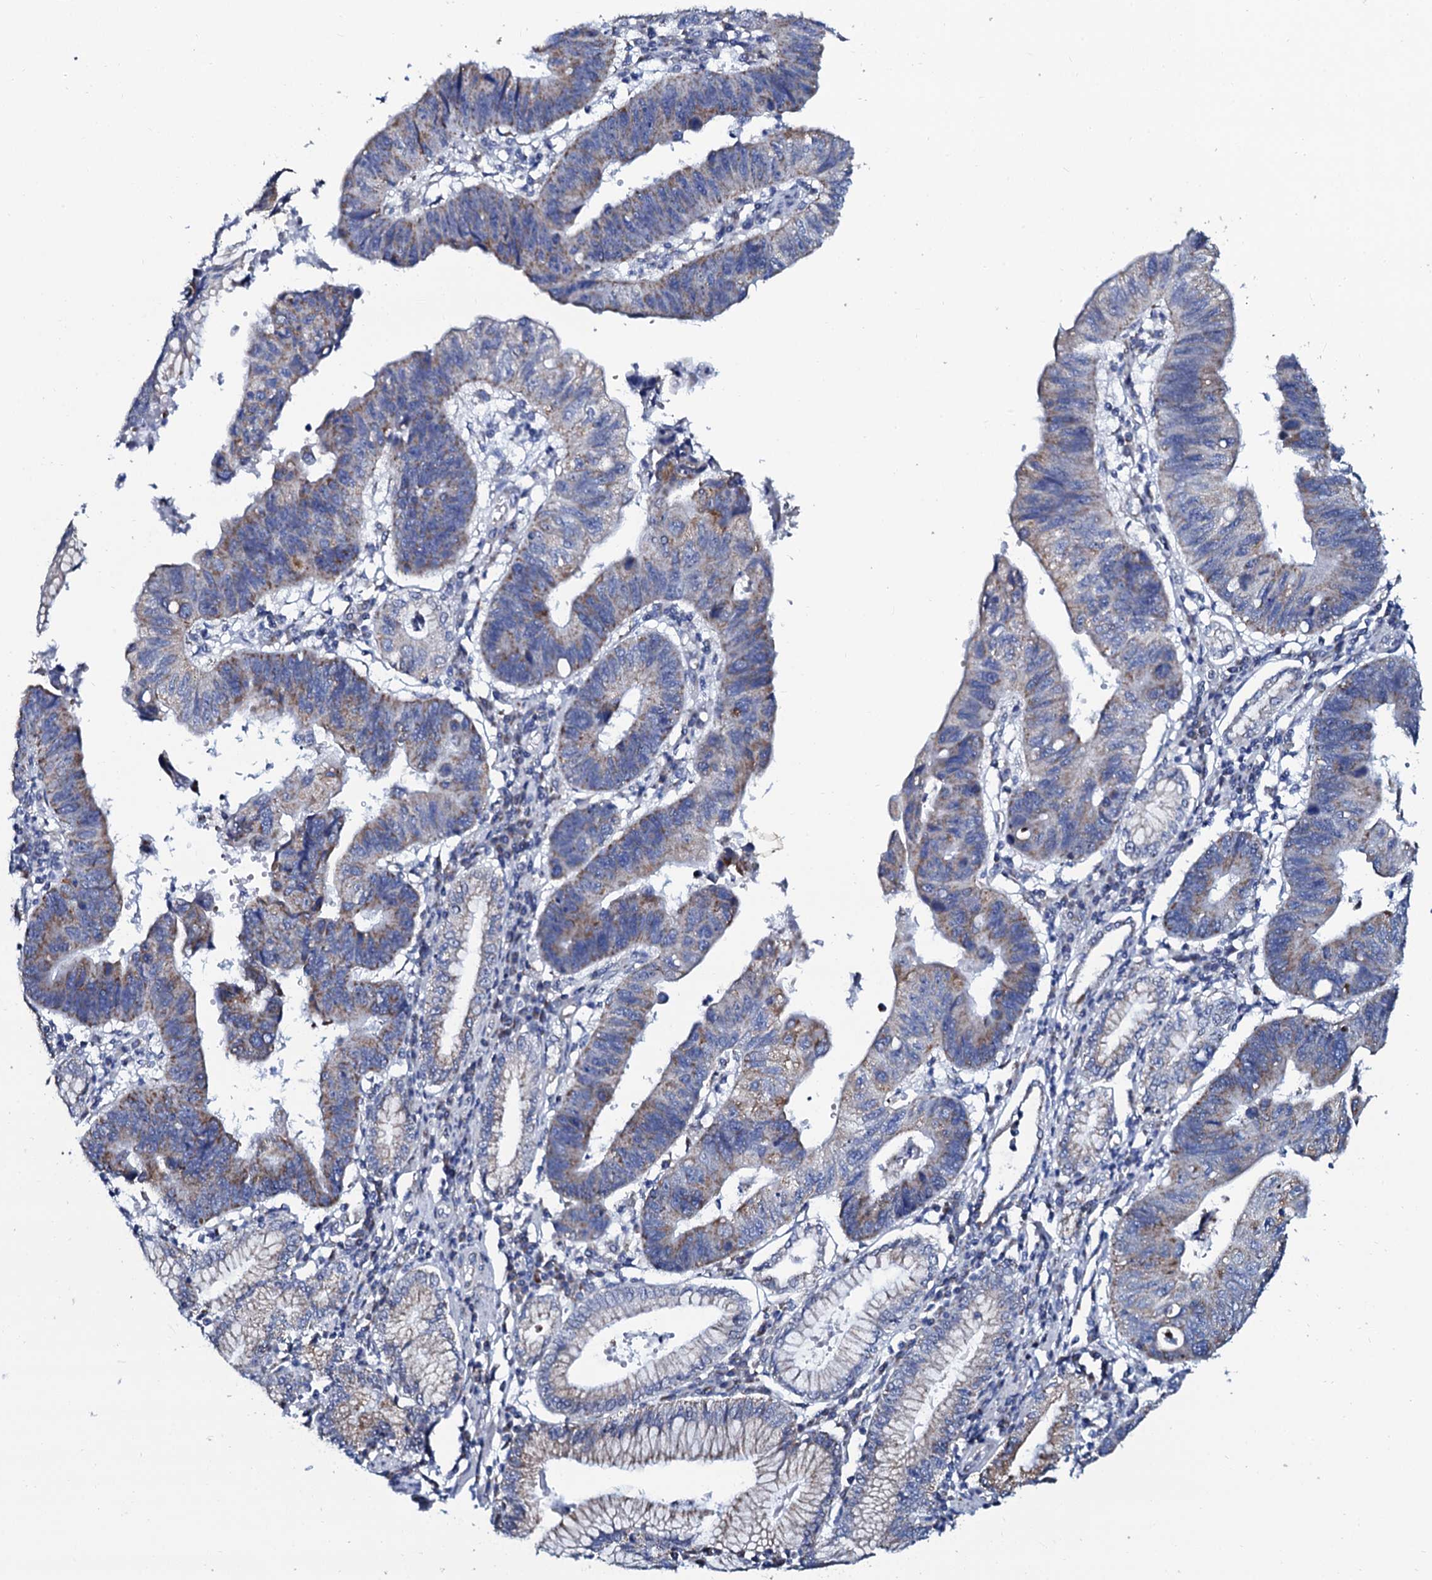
{"staining": {"intensity": "moderate", "quantity": "25%-75%", "location": "cytoplasmic/membranous"}, "tissue": "stomach cancer", "cell_type": "Tumor cells", "image_type": "cancer", "snomed": [{"axis": "morphology", "description": "Adenocarcinoma, NOS"}, {"axis": "topography", "description": "Stomach"}], "caption": "About 25%-75% of tumor cells in stomach adenocarcinoma reveal moderate cytoplasmic/membranous protein staining as visualized by brown immunohistochemical staining.", "gene": "SLC37A4", "patient": {"sex": "male", "age": 59}}